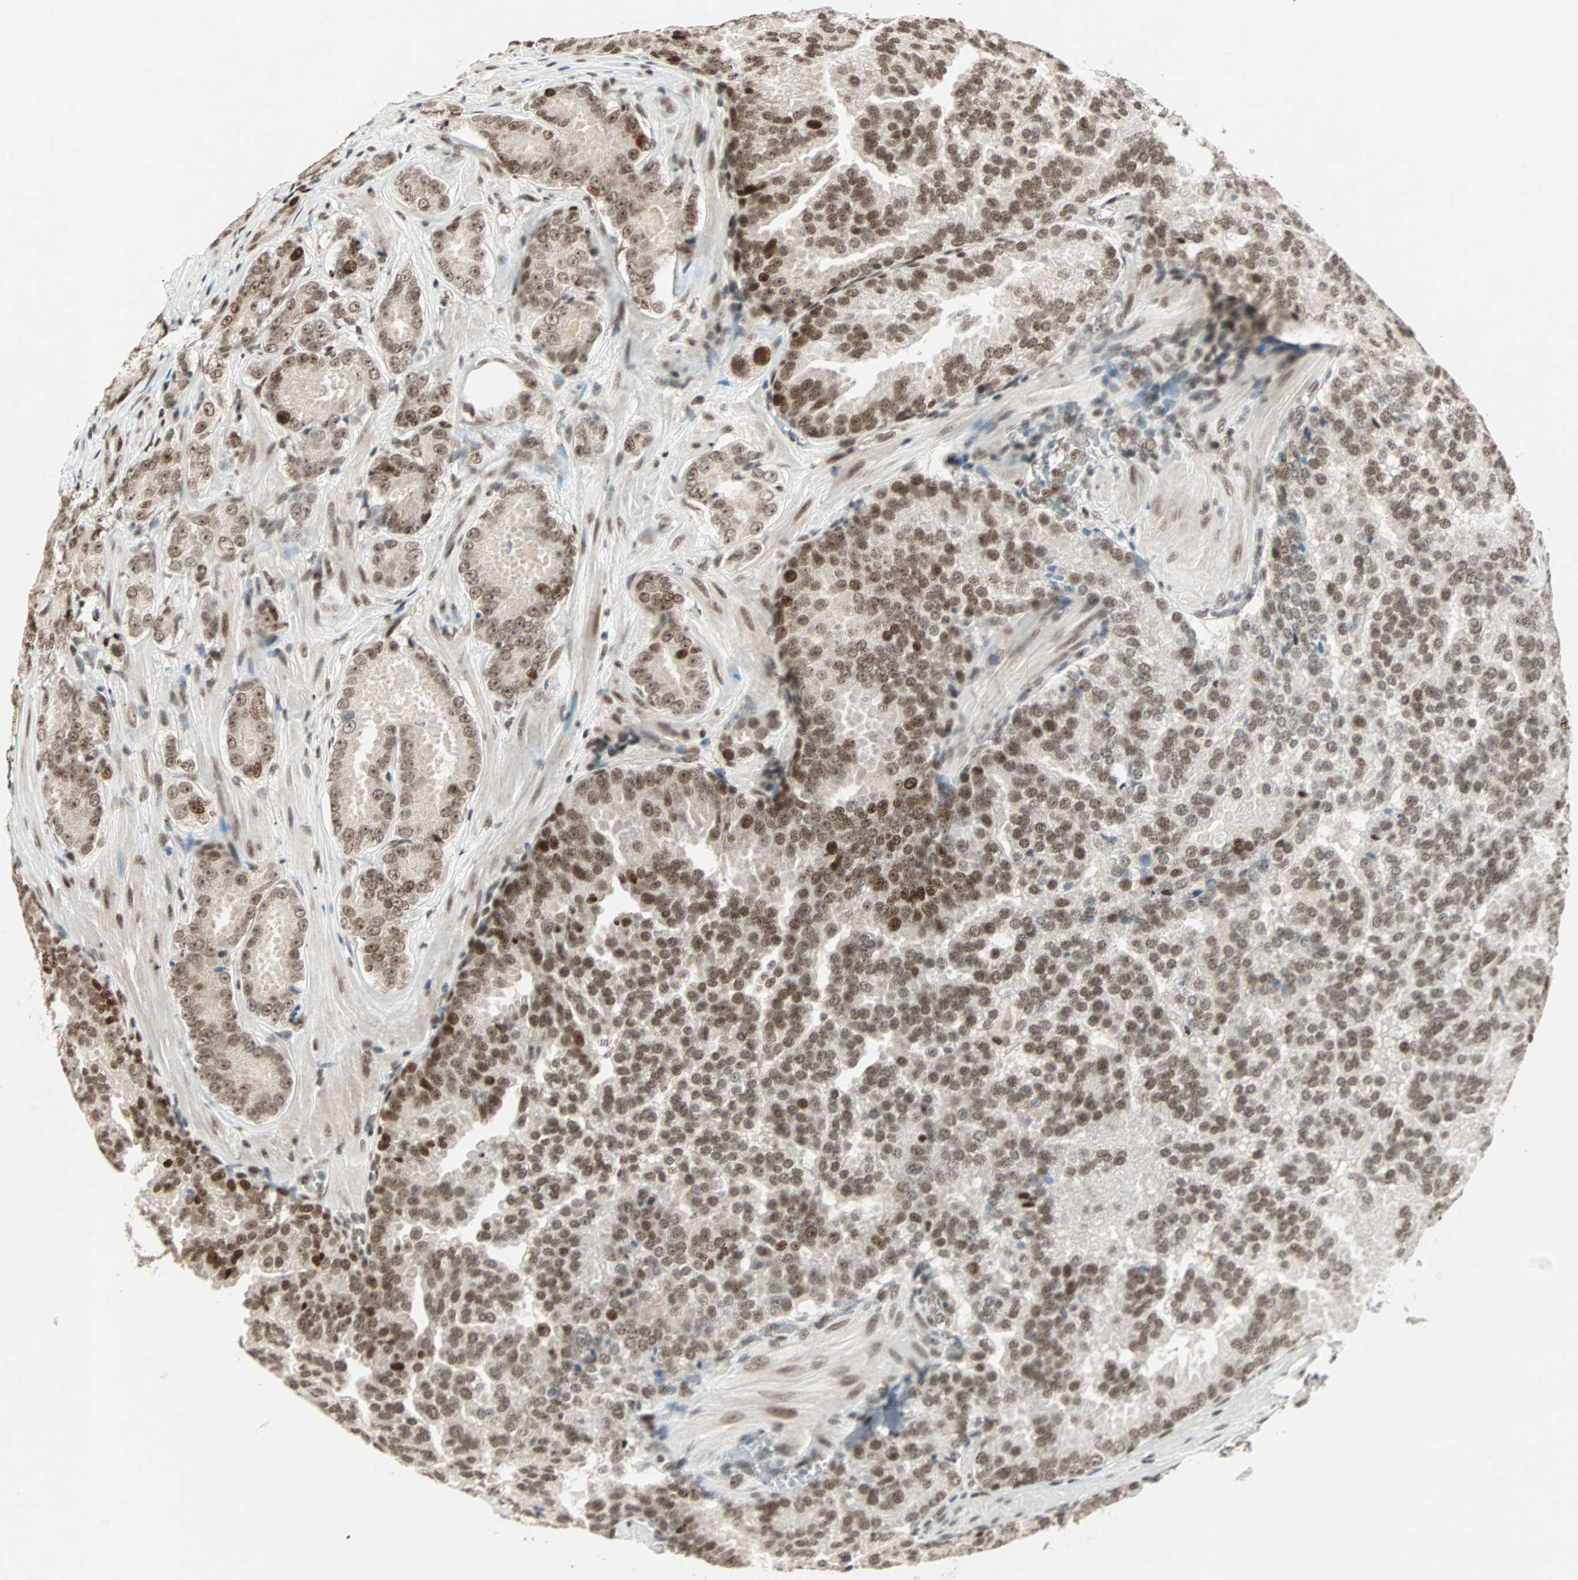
{"staining": {"intensity": "moderate", "quantity": ">75%", "location": "nuclear"}, "tissue": "prostate cancer", "cell_type": "Tumor cells", "image_type": "cancer", "snomed": [{"axis": "morphology", "description": "Adenocarcinoma, High grade"}, {"axis": "topography", "description": "Prostate"}], "caption": "Moderate nuclear staining for a protein is appreciated in about >75% of tumor cells of adenocarcinoma (high-grade) (prostate) using immunohistochemistry (IHC).", "gene": "MDC1", "patient": {"sex": "male", "age": 64}}